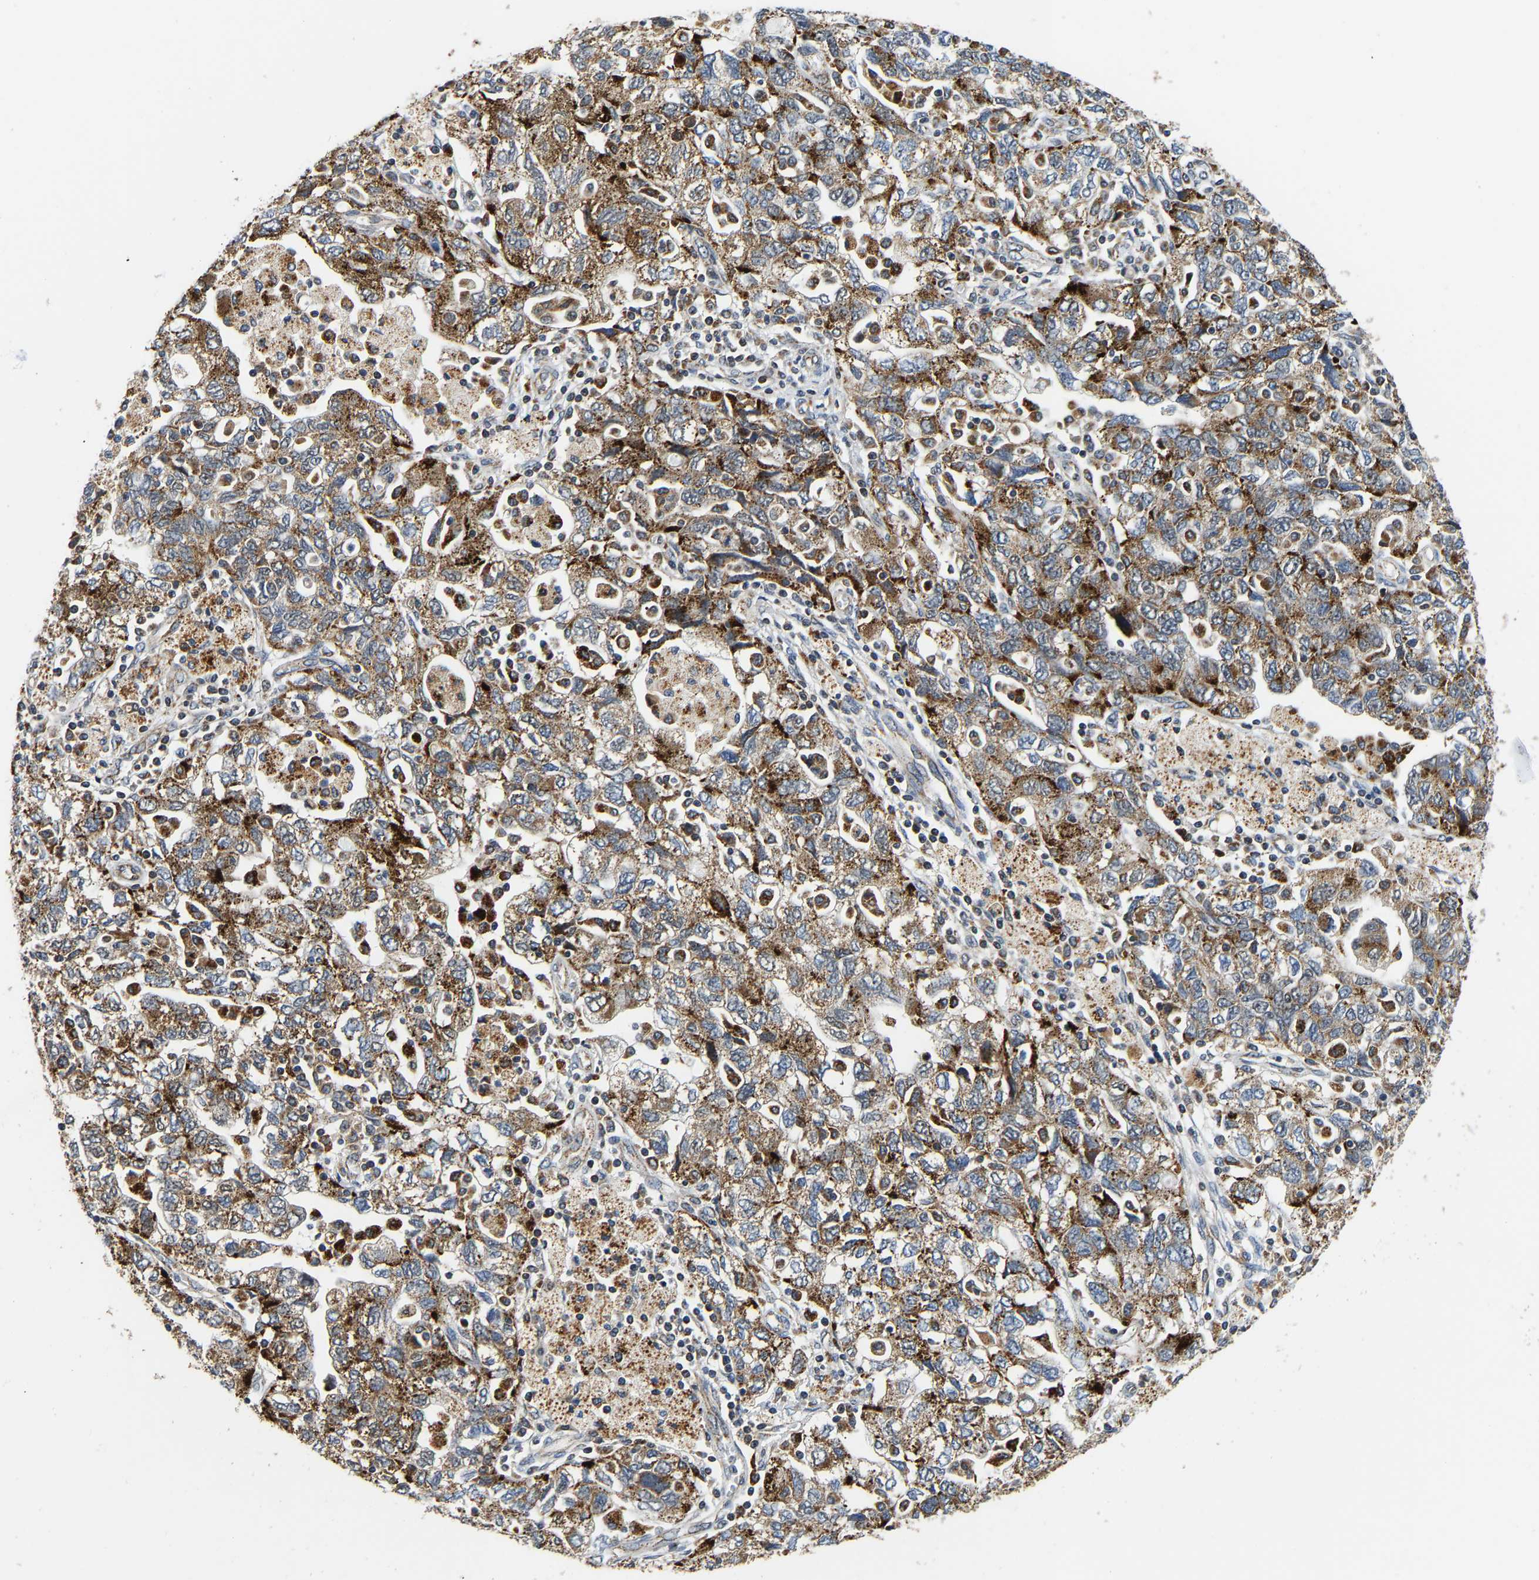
{"staining": {"intensity": "moderate", "quantity": ">75%", "location": "cytoplasmic/membranous"}, "tissue": "ovarian cancer", "cell_type": "Tumor cells", "image_type": "cancer", "snomed": [{"axis": "morphology", "description": "Carcinoma, NOS"}, {"axis": "morphology", "description": "Cystadenocarcinoma, serous, NOS"}, {"axis": "topography", "description": "Ovary"}], "caption": "Ovarian serous cystadenocarcinoma stained with DAB immunohistochemistry (IHC) displays medium levels of moderate cytoplasmic/membranous expression in approximately >75% of tumor cells. The staining was performed using DAB (3,3'-diaminobenzidine) to visualize the protein expression in brown, while the nuclei were stained in blue with hematoxylin (Magnification: 20x).", "gene": "GIMAP7", "patient": {"sex": "female", "age": 69}}